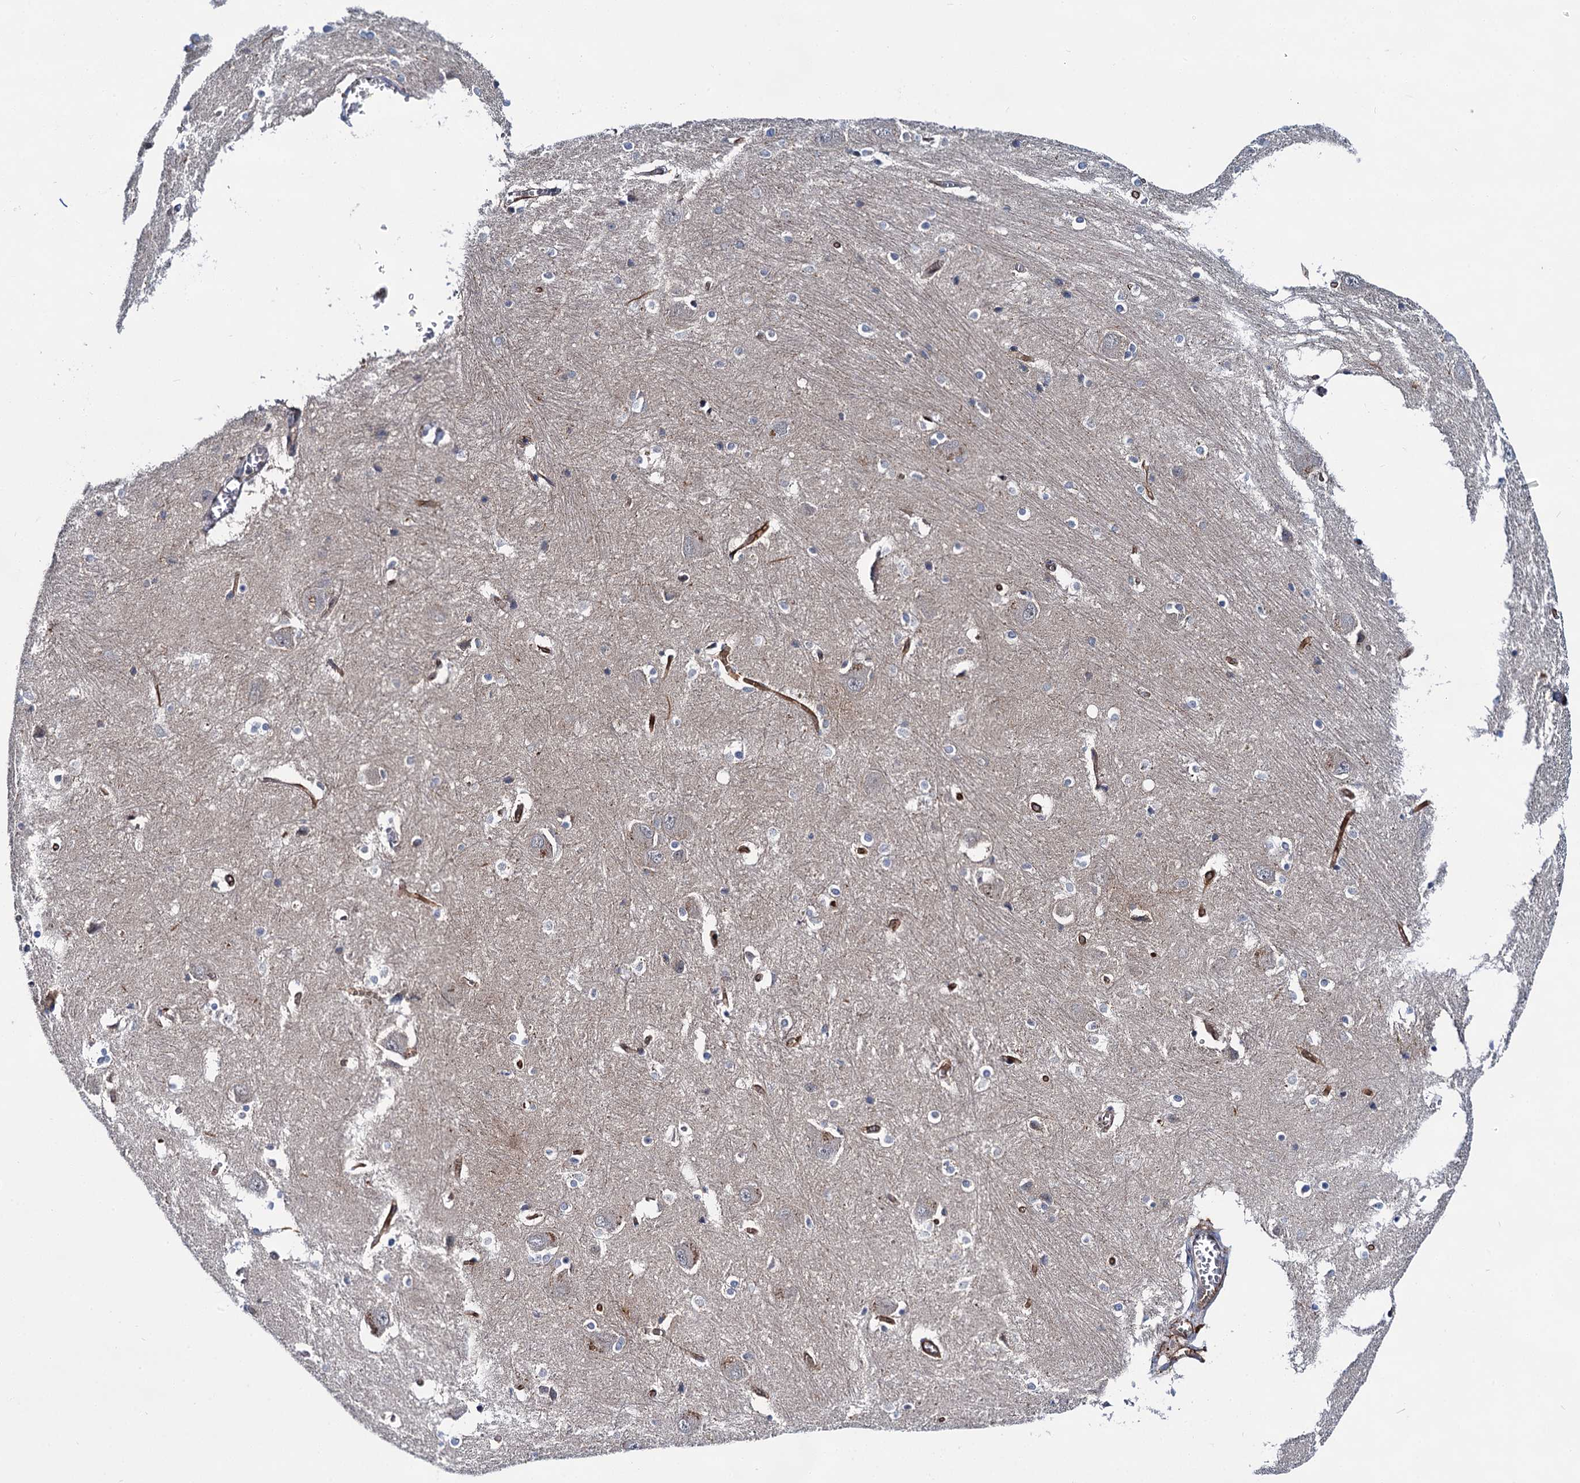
{"staining": {"intensity": "negative", "quantity": "none", "location": "none"}, "tissue": "caudate", "cell_type": "Glial cells", "image_type": "normal", "snomed": [{"axis": "morphology", "description": "Normal tissue, NOS"}, {"axis": "topography", "description": "Lateral ventricle wall"}], "caption": "Glial cells show no significant protein positivity in unremarkable caudate. The staining was performed using DAB (3,3'-diaminobenzidine) to visualize the protein expression in brown, while the nuclei were stained in blue with hematoxylin (Magnification: 20x).", "gene": "ABLIM1", "patient": {"sex": "male", "age": 37}}